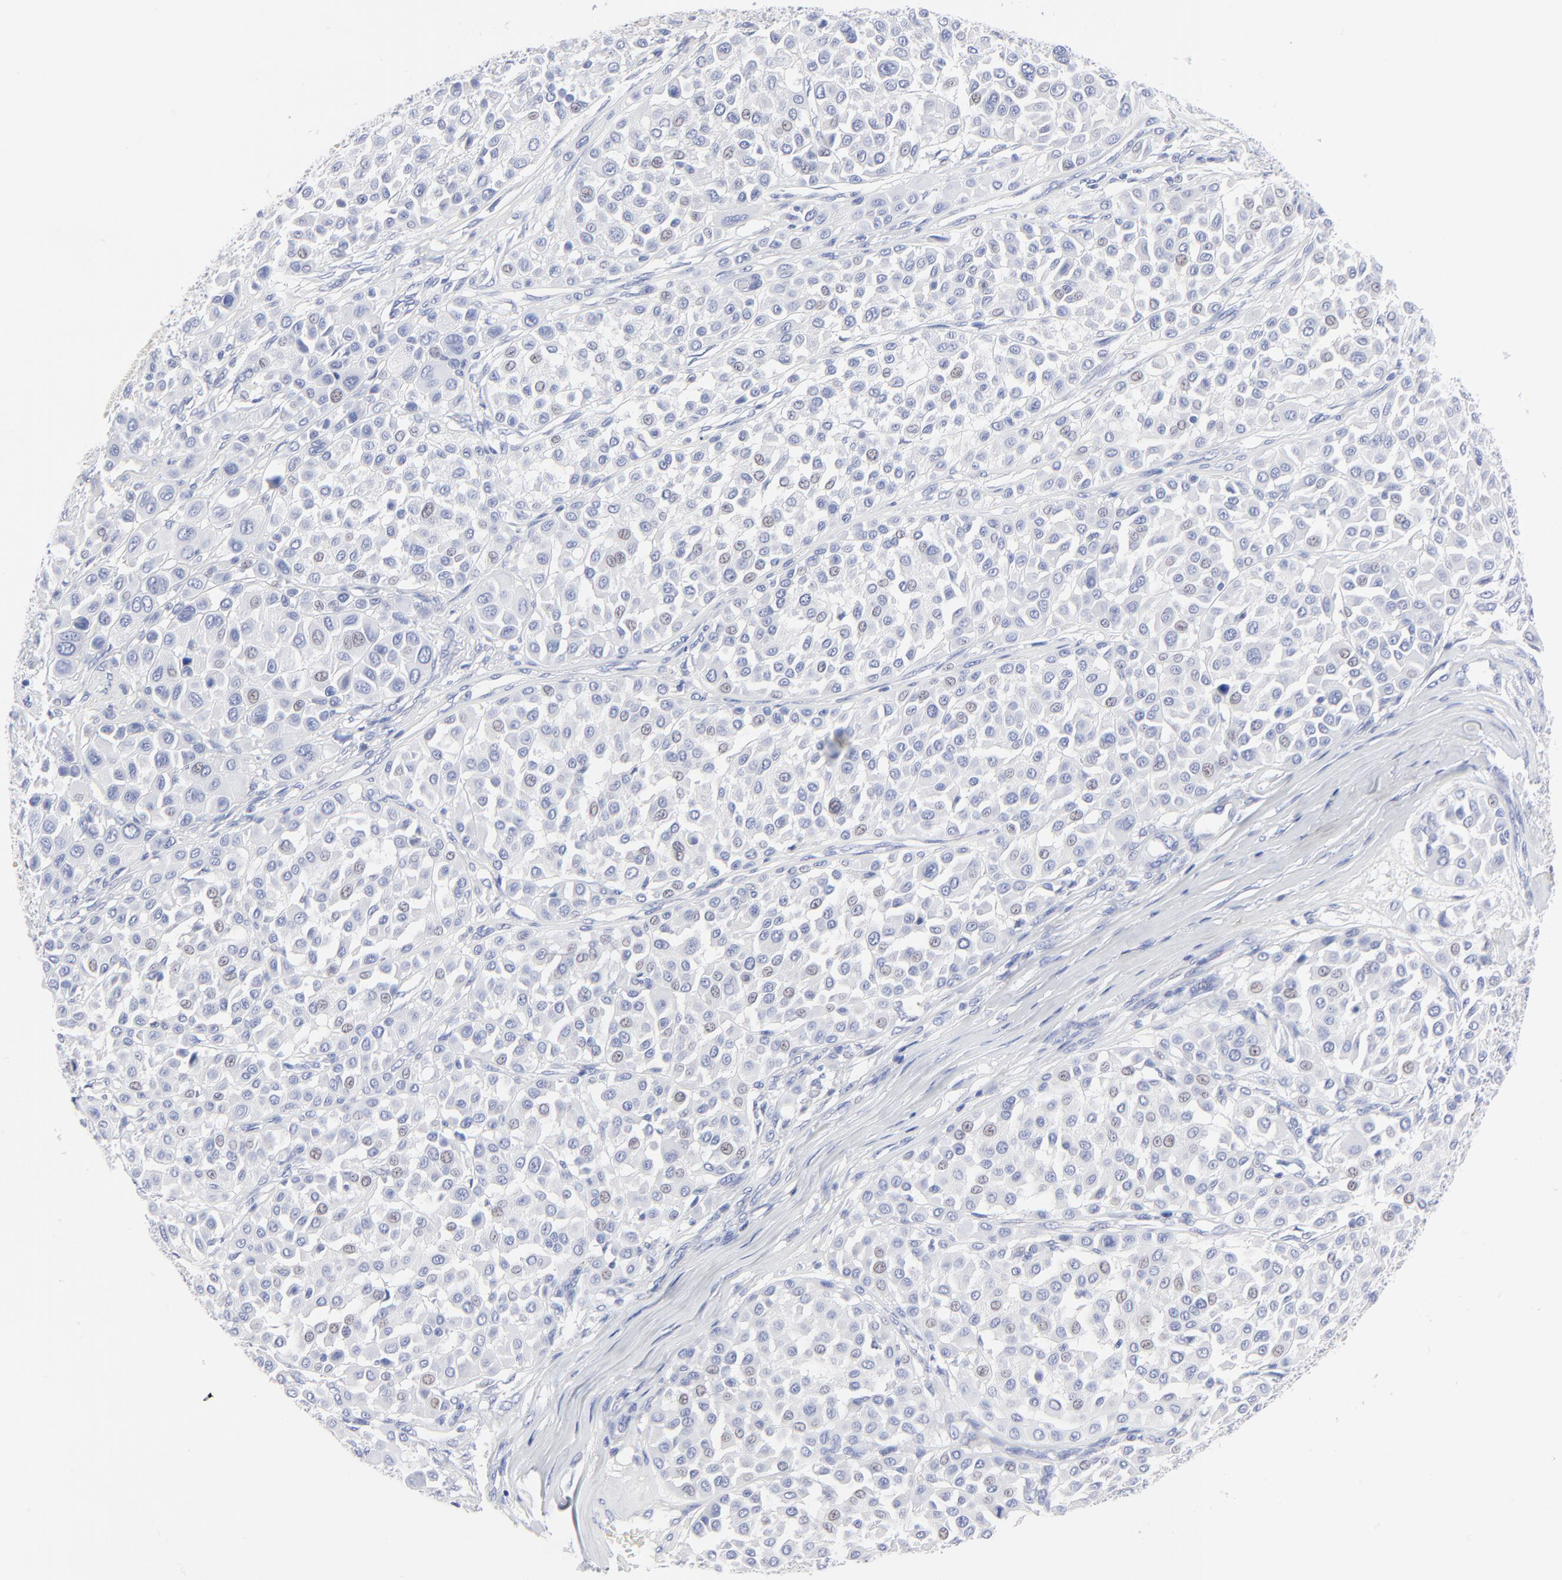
{"staining": {"intensity": "weak", "quantity": "<25%", "location": "nuclear"}, "tissue": "melanoma", "cell_type": "Tumor cells", "image_type": "cancer", "snomed": [{"axis": "morphology", "description": "Malignant melanoma, Metastatic site"}, {"axis": "topography", "description": "Soft tissue"}], "caption": "Malignant melanoma (metastatic site) was stained to show a protein in brown. There is no significant positivity in tumor cells.", "gene": "PSD3", "patient": {"sex": "male", "age": 41}}